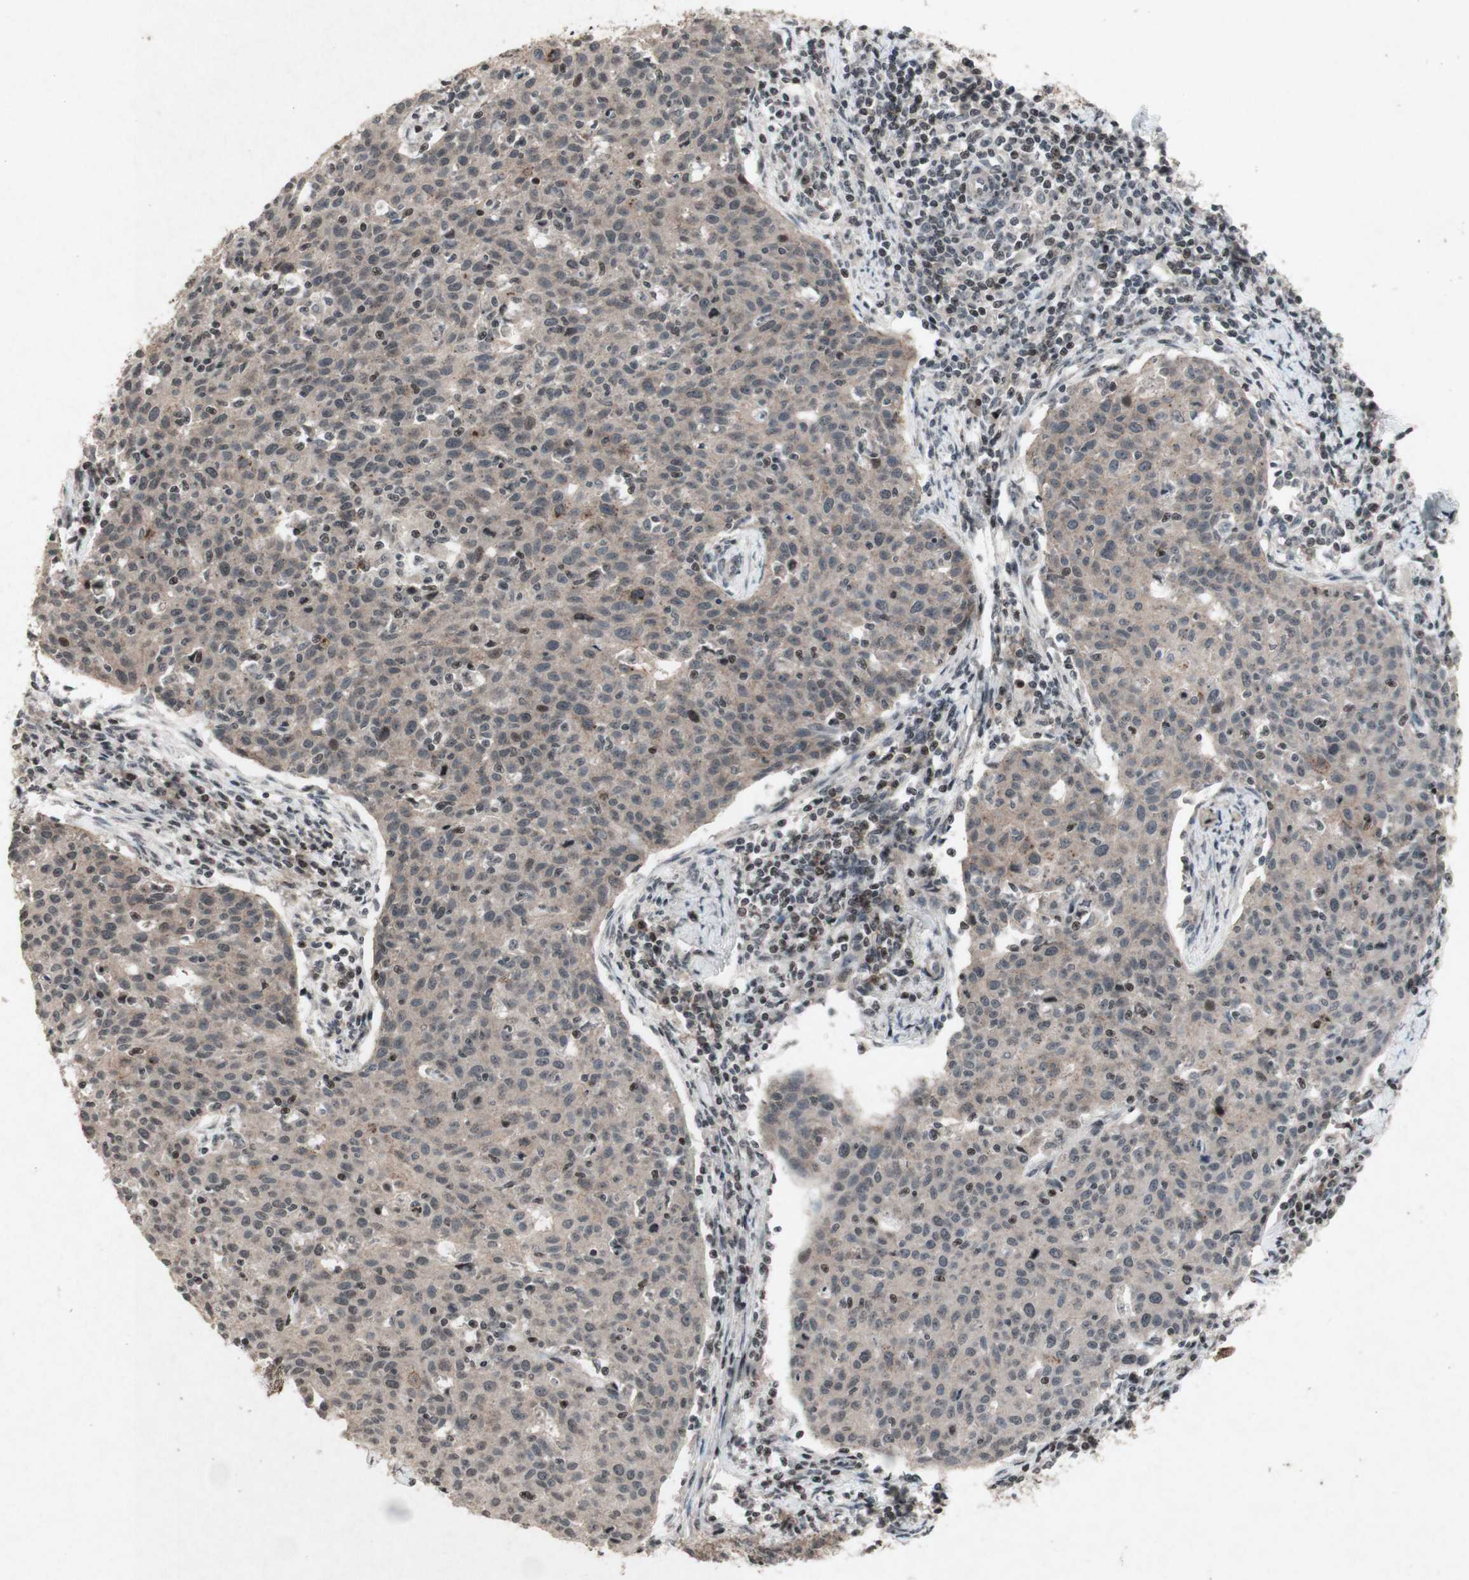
{"staining": {"intensity": "weak", "quantity": ">75%", "location": "cytoplasmic/membranous"}, "tissue": "cervical cancer", "cell_type": "Tumor cells", "image_type": "cancer", "snomed": [{"axis": "morphology", "description": "Squamous cell carcinoma, NOS"}, {"axis": "topography", "description": "Cervix"}], "caption": "Cervical squamous cell carcinoma stained with DAB (3,3'-diaminobenzidine) immunohistochemistry displays low levels of weak cytoplasmic/membranous expression in about >75% of tumor cells. (DAB IHC with brightfield microscopy, high magnification).", "gene": "PLXNA1", "patient": {"sex": "female", "age": 38}}